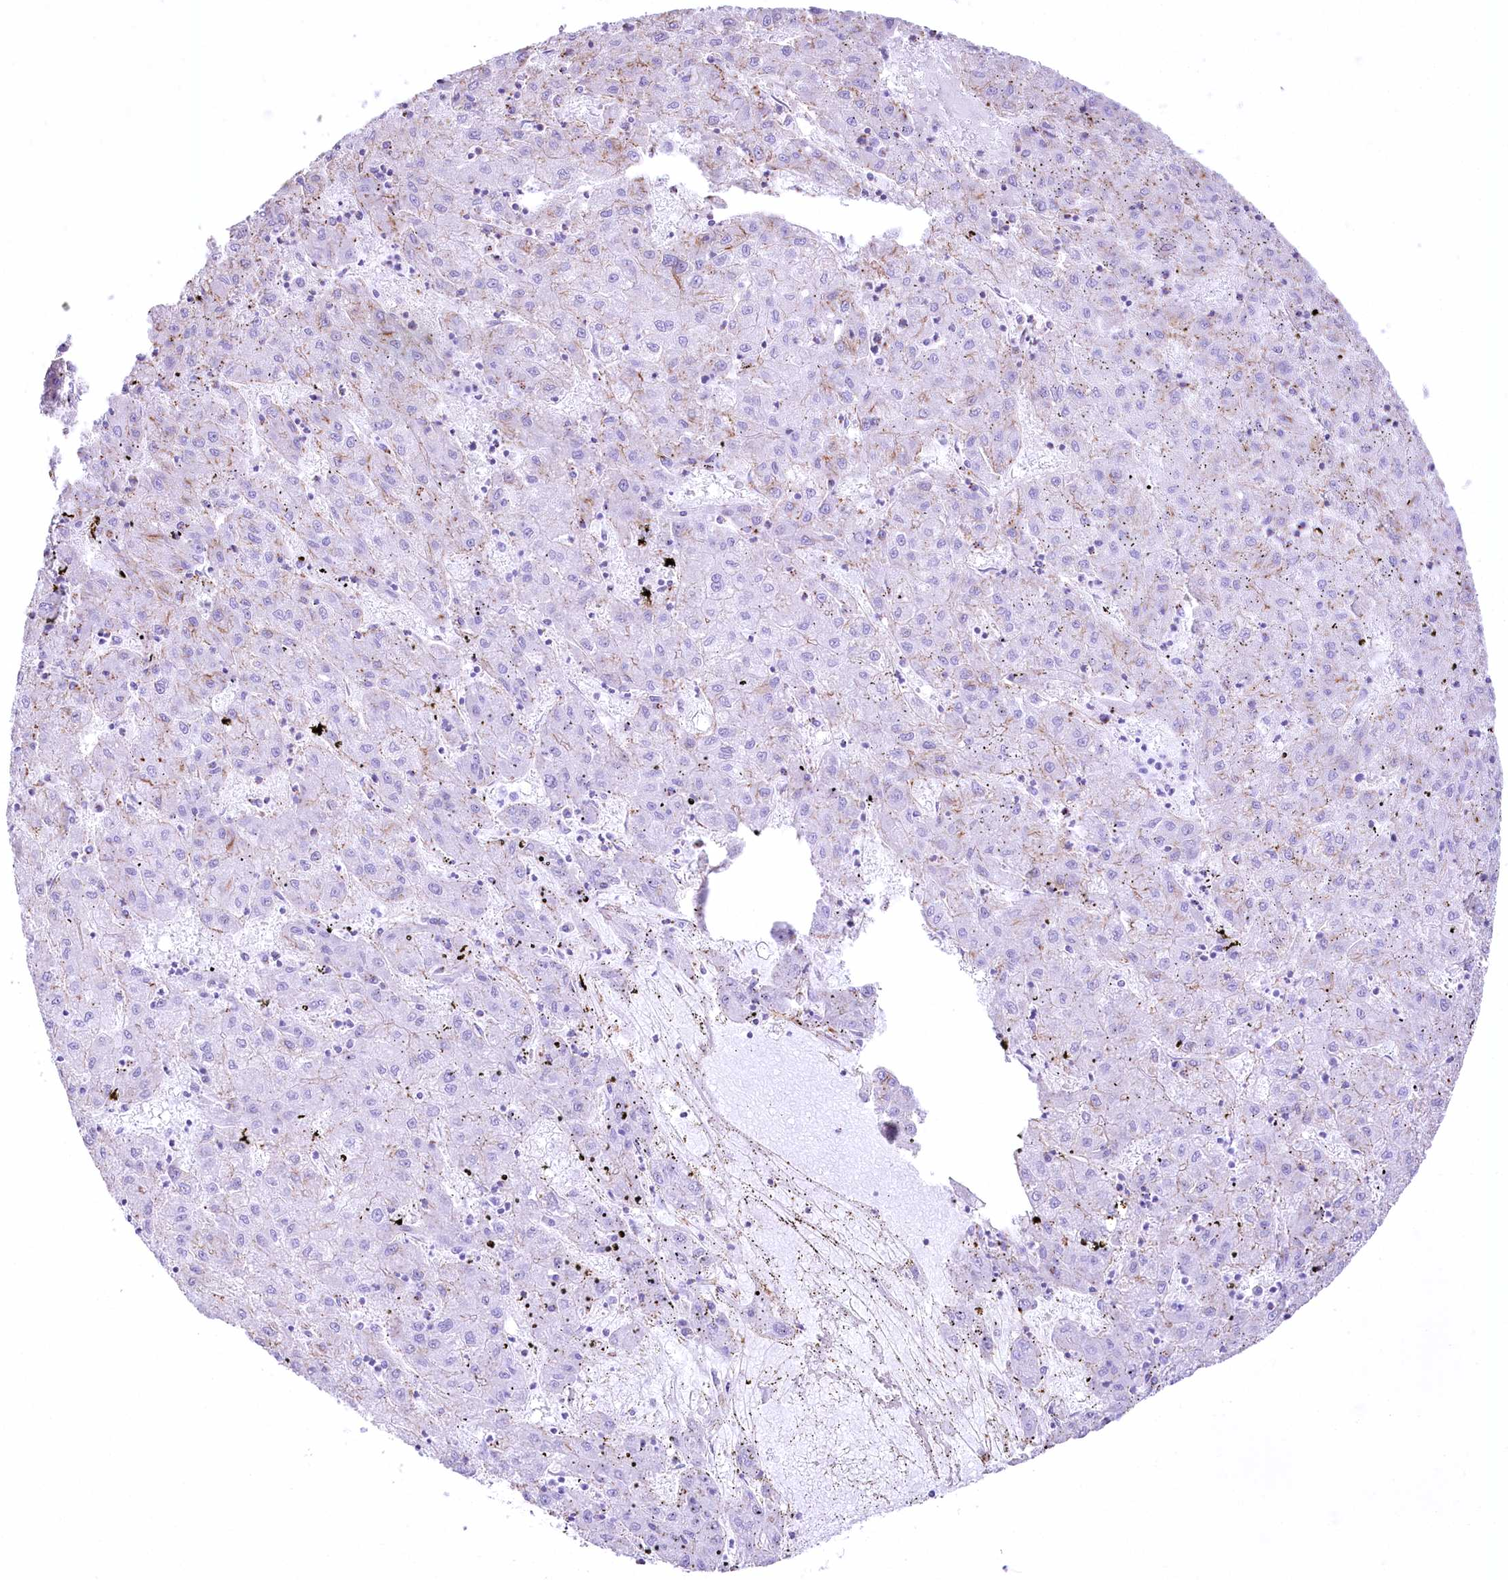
{"staining": {"intensity": "negative", "quantity": "none", "location": "none"}, "tissue": "liver cancer", "cell_type": "Tumor cells", "image_type": "cancer", "snomed": [{"axis": "morphology", "description": "Carcinoma, Hepatocellular, NOS"}, {"axis": "topography", "description": "Liver"}], "caption": "Immunohistochemical staining of human liver cancer displays no significant staining in tumor cells.", "gene": "FAM216A", "patient": {"sex": "male", "age": 72}}